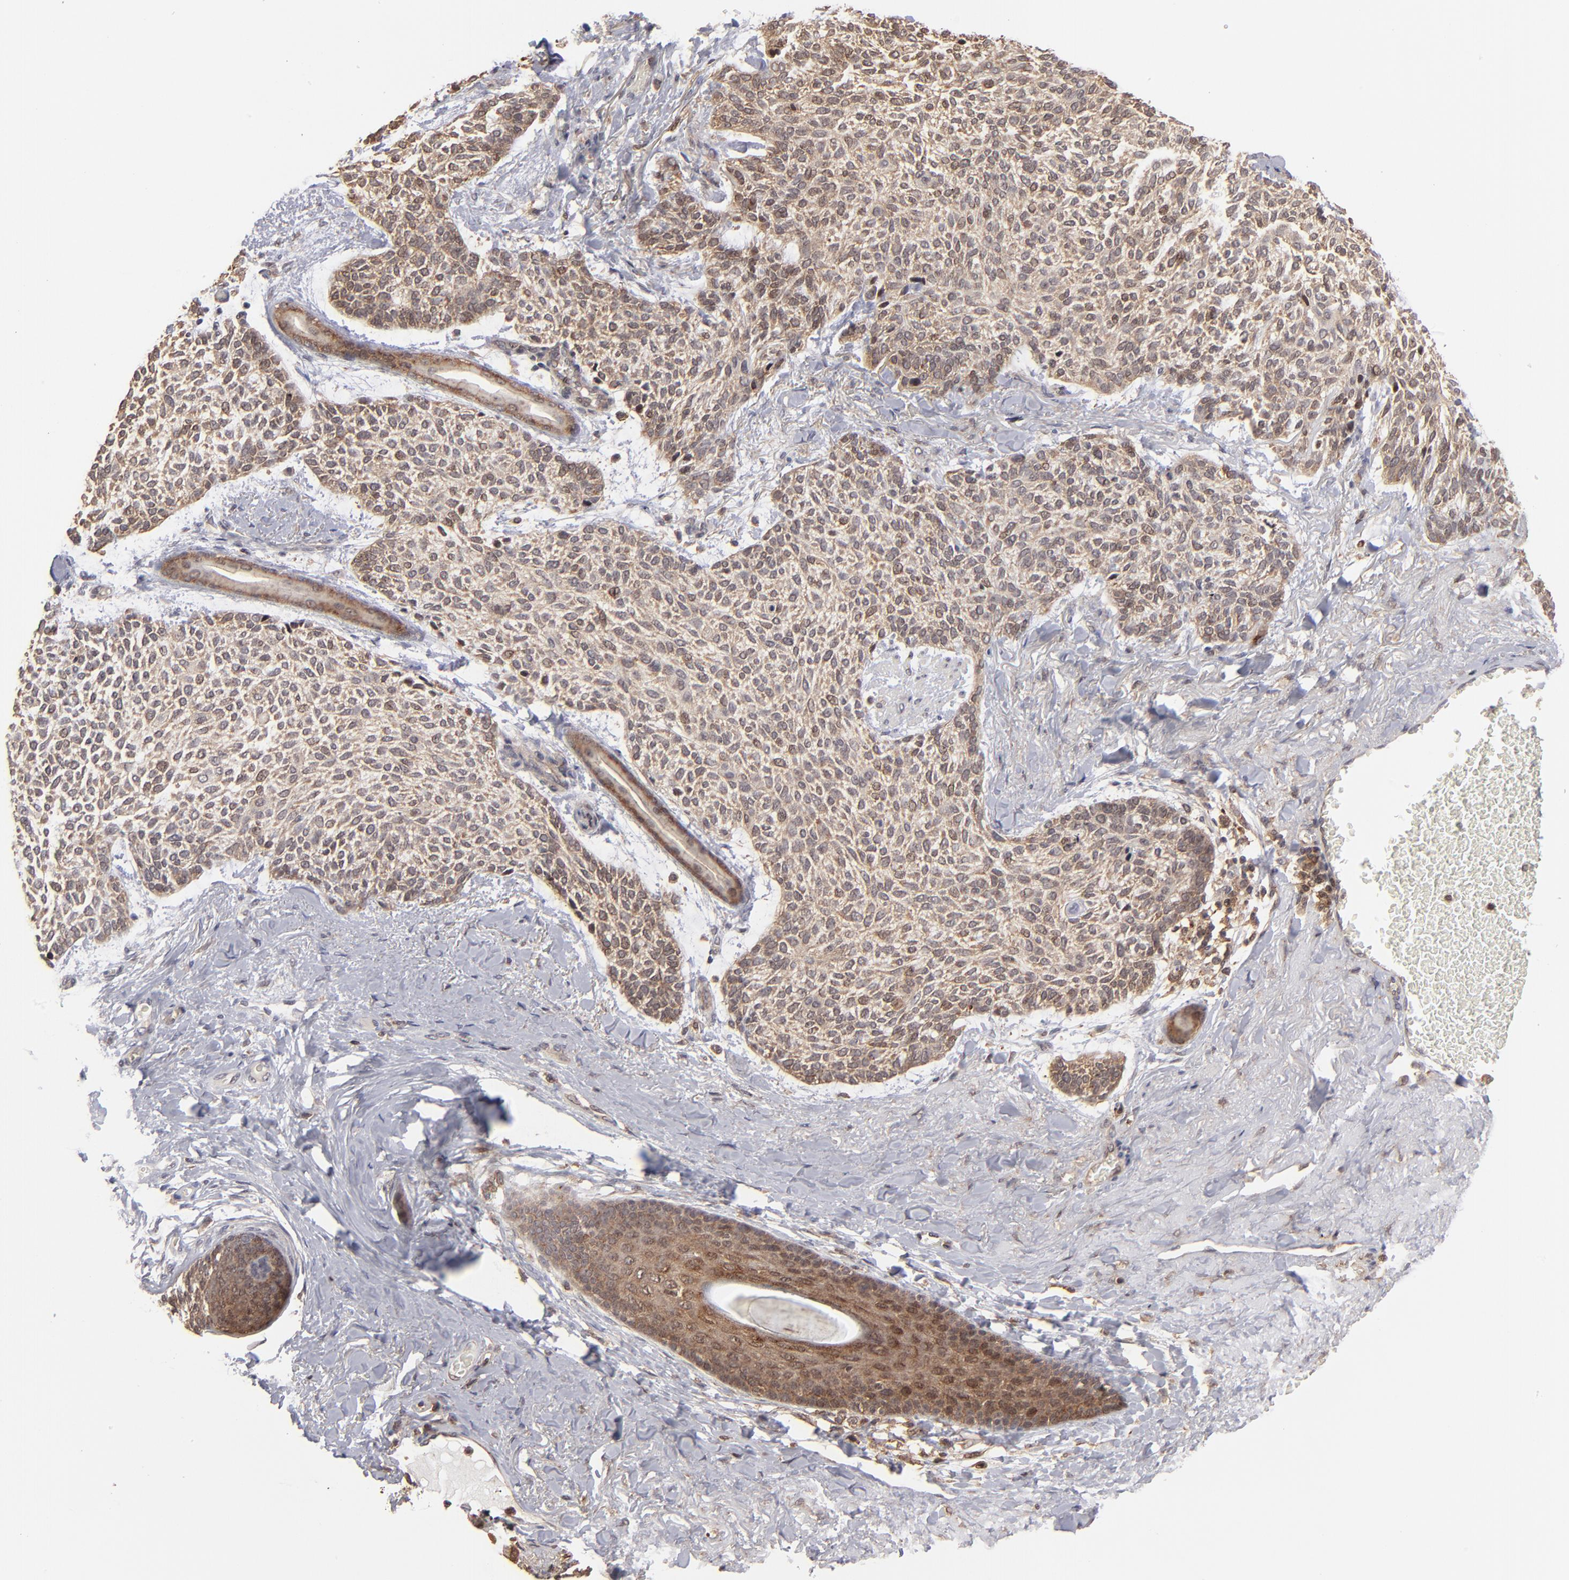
{"staining": {"intensity": "strong", "quantity": ">75%", "location": "cytoplasmic/membranous,nuclear"}, "tissue": "skin cancer", "cell_type": "Tumor cells", "image_type": "cancer", "snomed": [{"axis": "morphology", "description": "Normal tissue, NOS"}, {"axis": "morphology", "description": "Basal cell carcinoma"}, {"axis": "topography", "description": "Skin"}], "caption": "Protein staining of basal cell carcinoma (skin) tissue demonstrates strong cytoplasmic/membranous and nuclear staining in about >75% of tumor cells.", "gene": "RGS6", "patient": {"sex": "female", "age": 70}}